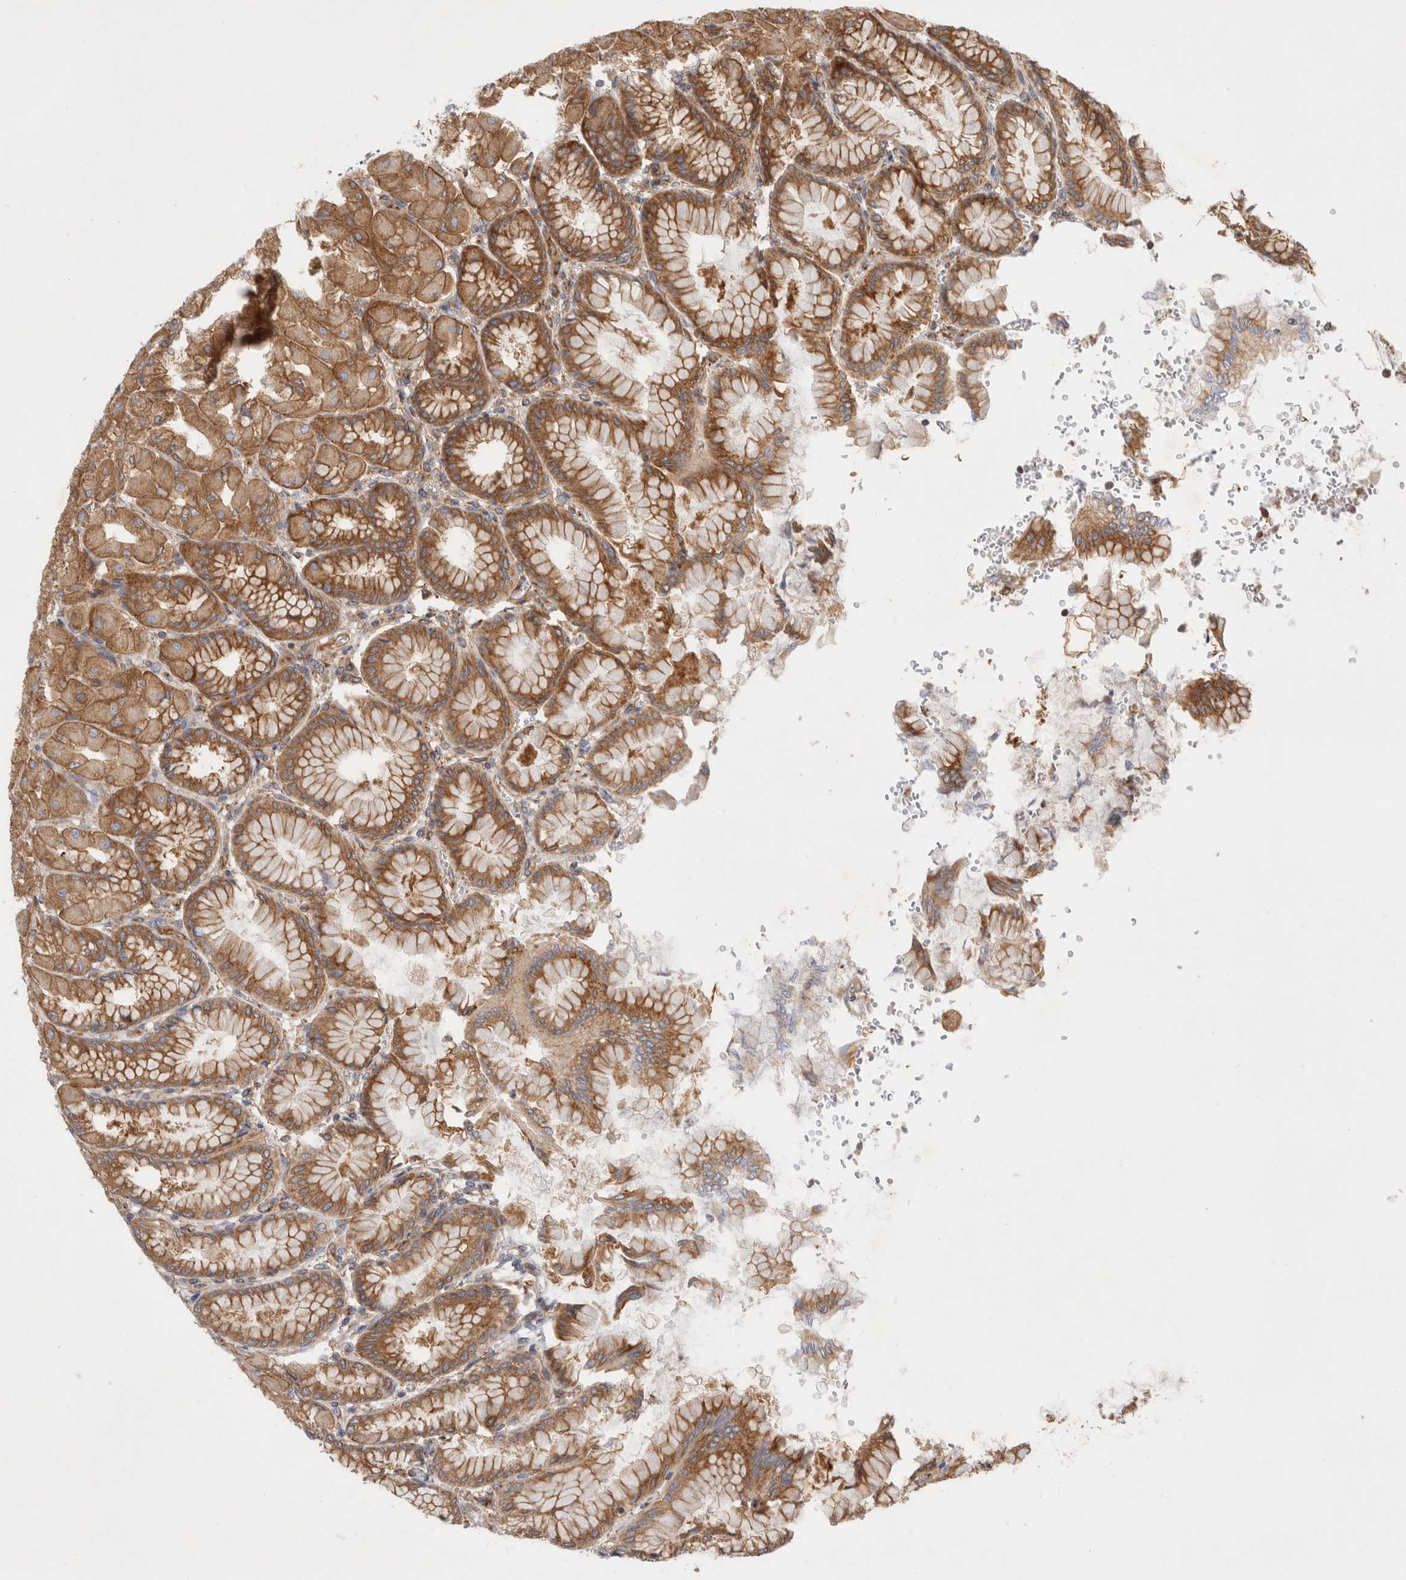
{"staining": {"intensity": "moderate", "quantity": ">75%", "location": "cytoplasmic/membranous"}, "tissue": "stomach", "cell_type": "Glandular cells", "image_type": "normal", "snomed": [{"axis": "morphology", "description": "Normal tissue, NOS"}, {"axis": "topography", "description": "Stomach, upper"}], "caption": "Immunohistochemistry (DAB (3,3'-diaminobenzidine)) staining of benign stomach displays moderate cytoplasmic/membranous protein staining in approximately >75% of glandular cells. Nuclei are stained in blue.", "gene": "GPR150", "patient": {"sex": "female", "age": 56}}